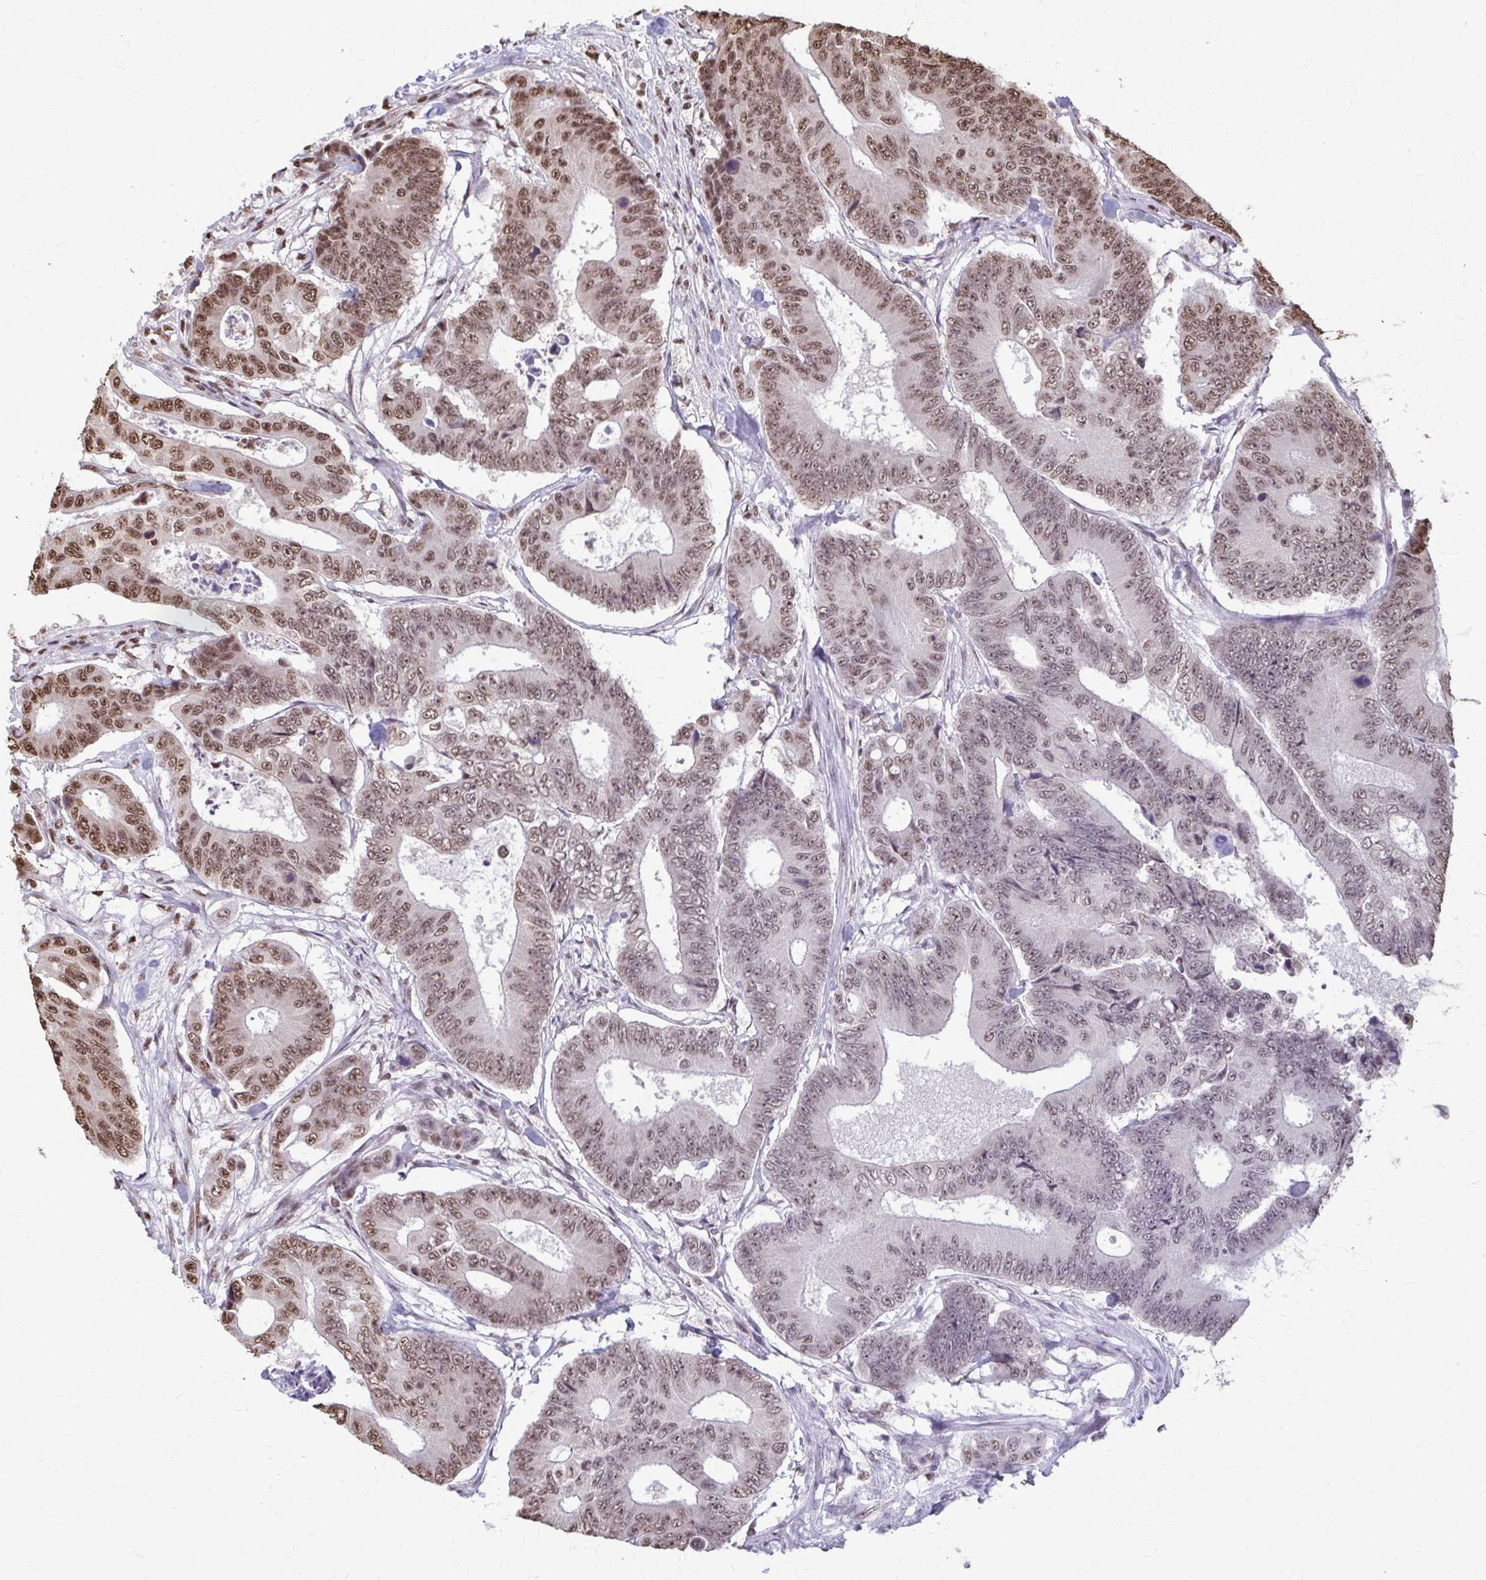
{"staining": {"intensity": "moderate", "quantity": ">75%", "location": "nuclear"}, "tissue": "colorectal cancer", "cell_type": "Tumor cells", "image_type": "cancer", "snomed": [{"axis": "morphology", "description": "Adenocarcinoma, NOS"}, {"axis": "topography", "description": "Colon"}], "caption": "This photomicrograph shows immunohistochemistry (IHC) staining of adenocarcinoma (colorectal), with medium moderate nuclear expression in about >75% of tumor cells.", "gene": "SNRPA", "patient": {"sex": "female", "age": 48}}